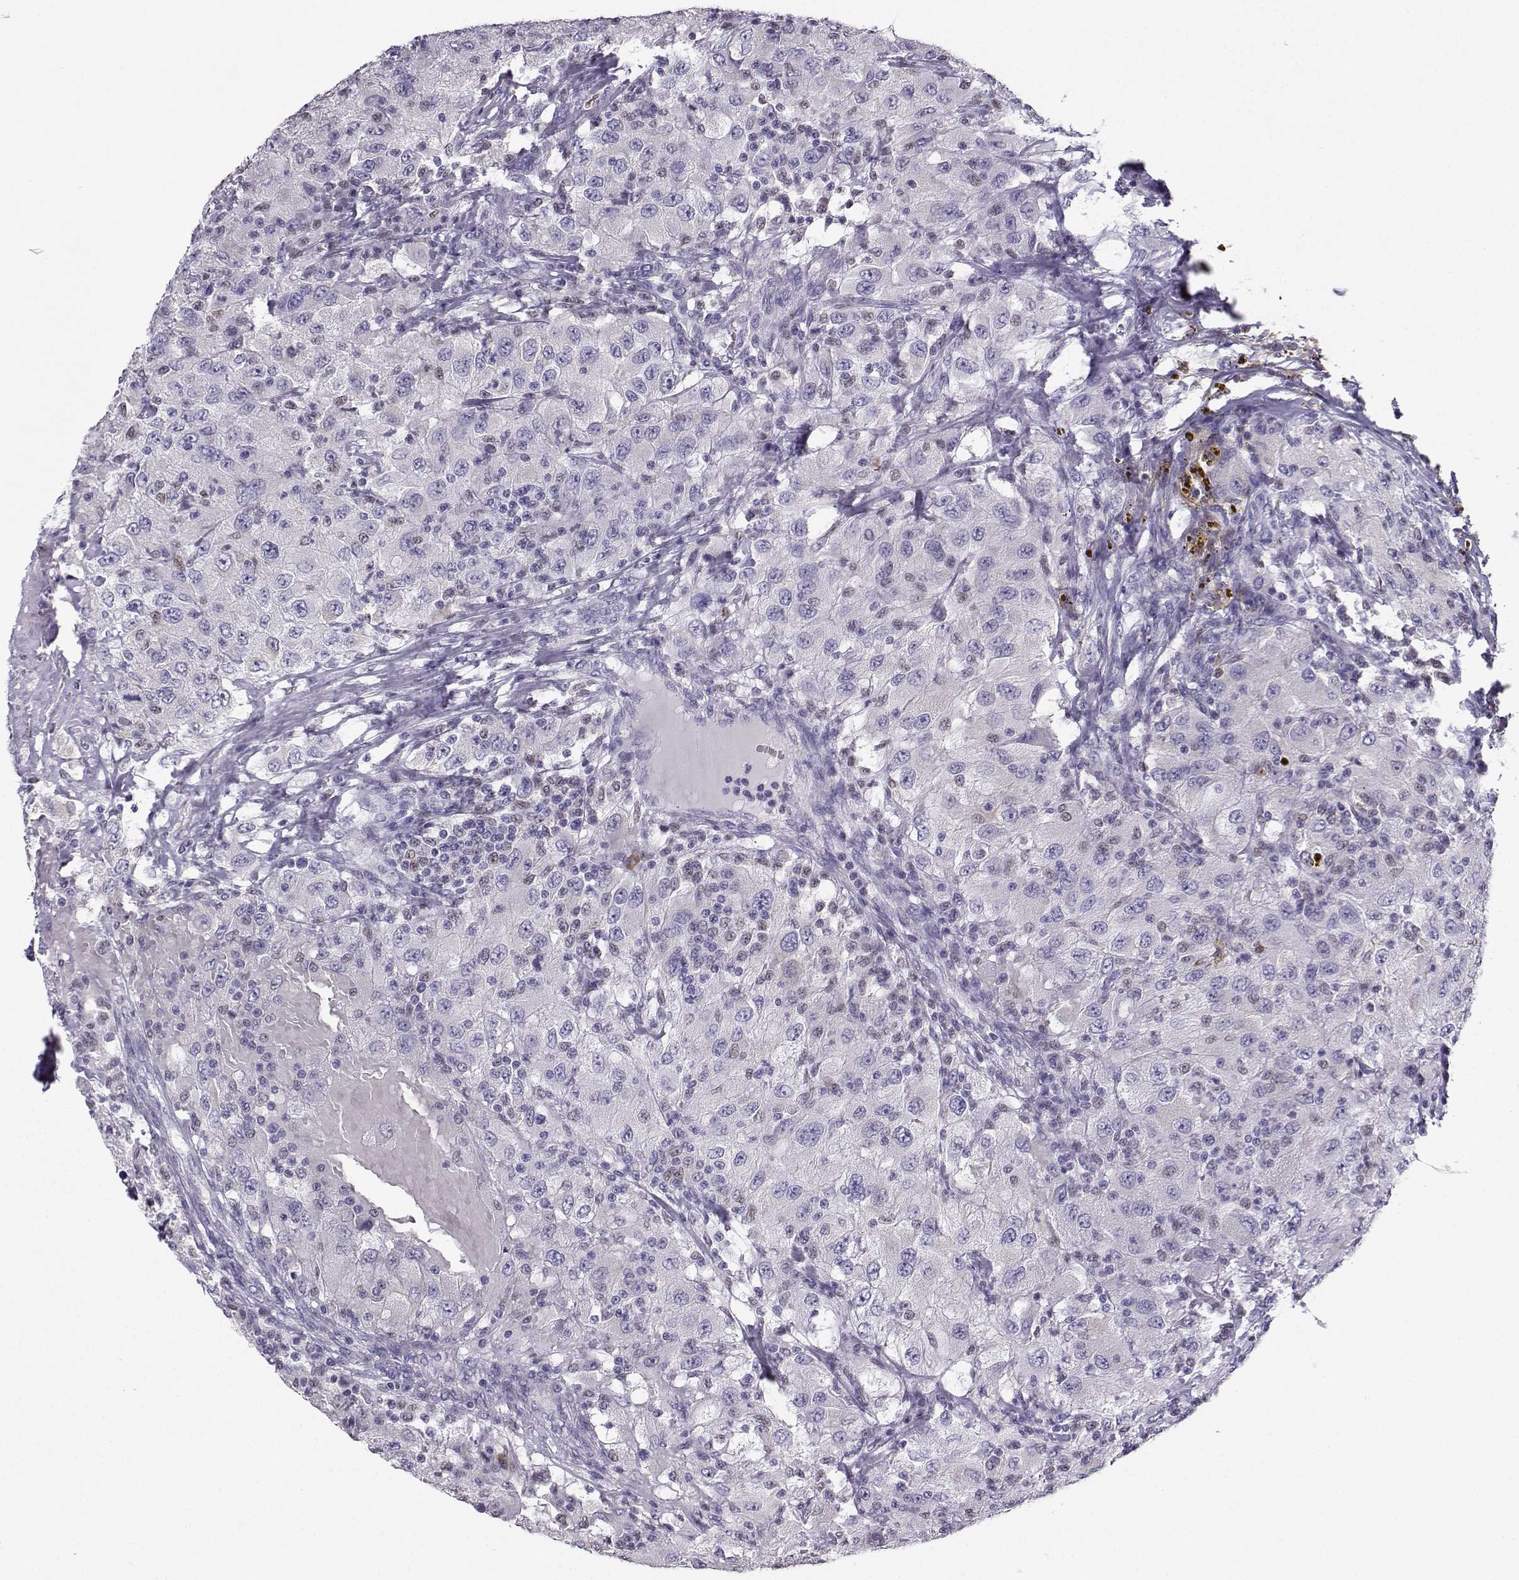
{"staining": {"intensity": "negative", "quantity": "none", "location": "none"}, "tissue": "renal cancer", "cell_type": "Tumor cells", "image_type": "cancer", "snomed": [{"axis": "morphology", "description": "Adenocarcinoma, NOS"}, {"axis": "topography", "description": "Kidney"}], "caption": "Protein analysis of renal adenocarcinoma exhibits no significant positivity in tumor cells. (Immunohistochemistry (ihc), brightfield microscopy, high magnification).", "gene": "DCLK3", "patient": {"sex": "female", "age": 67}}